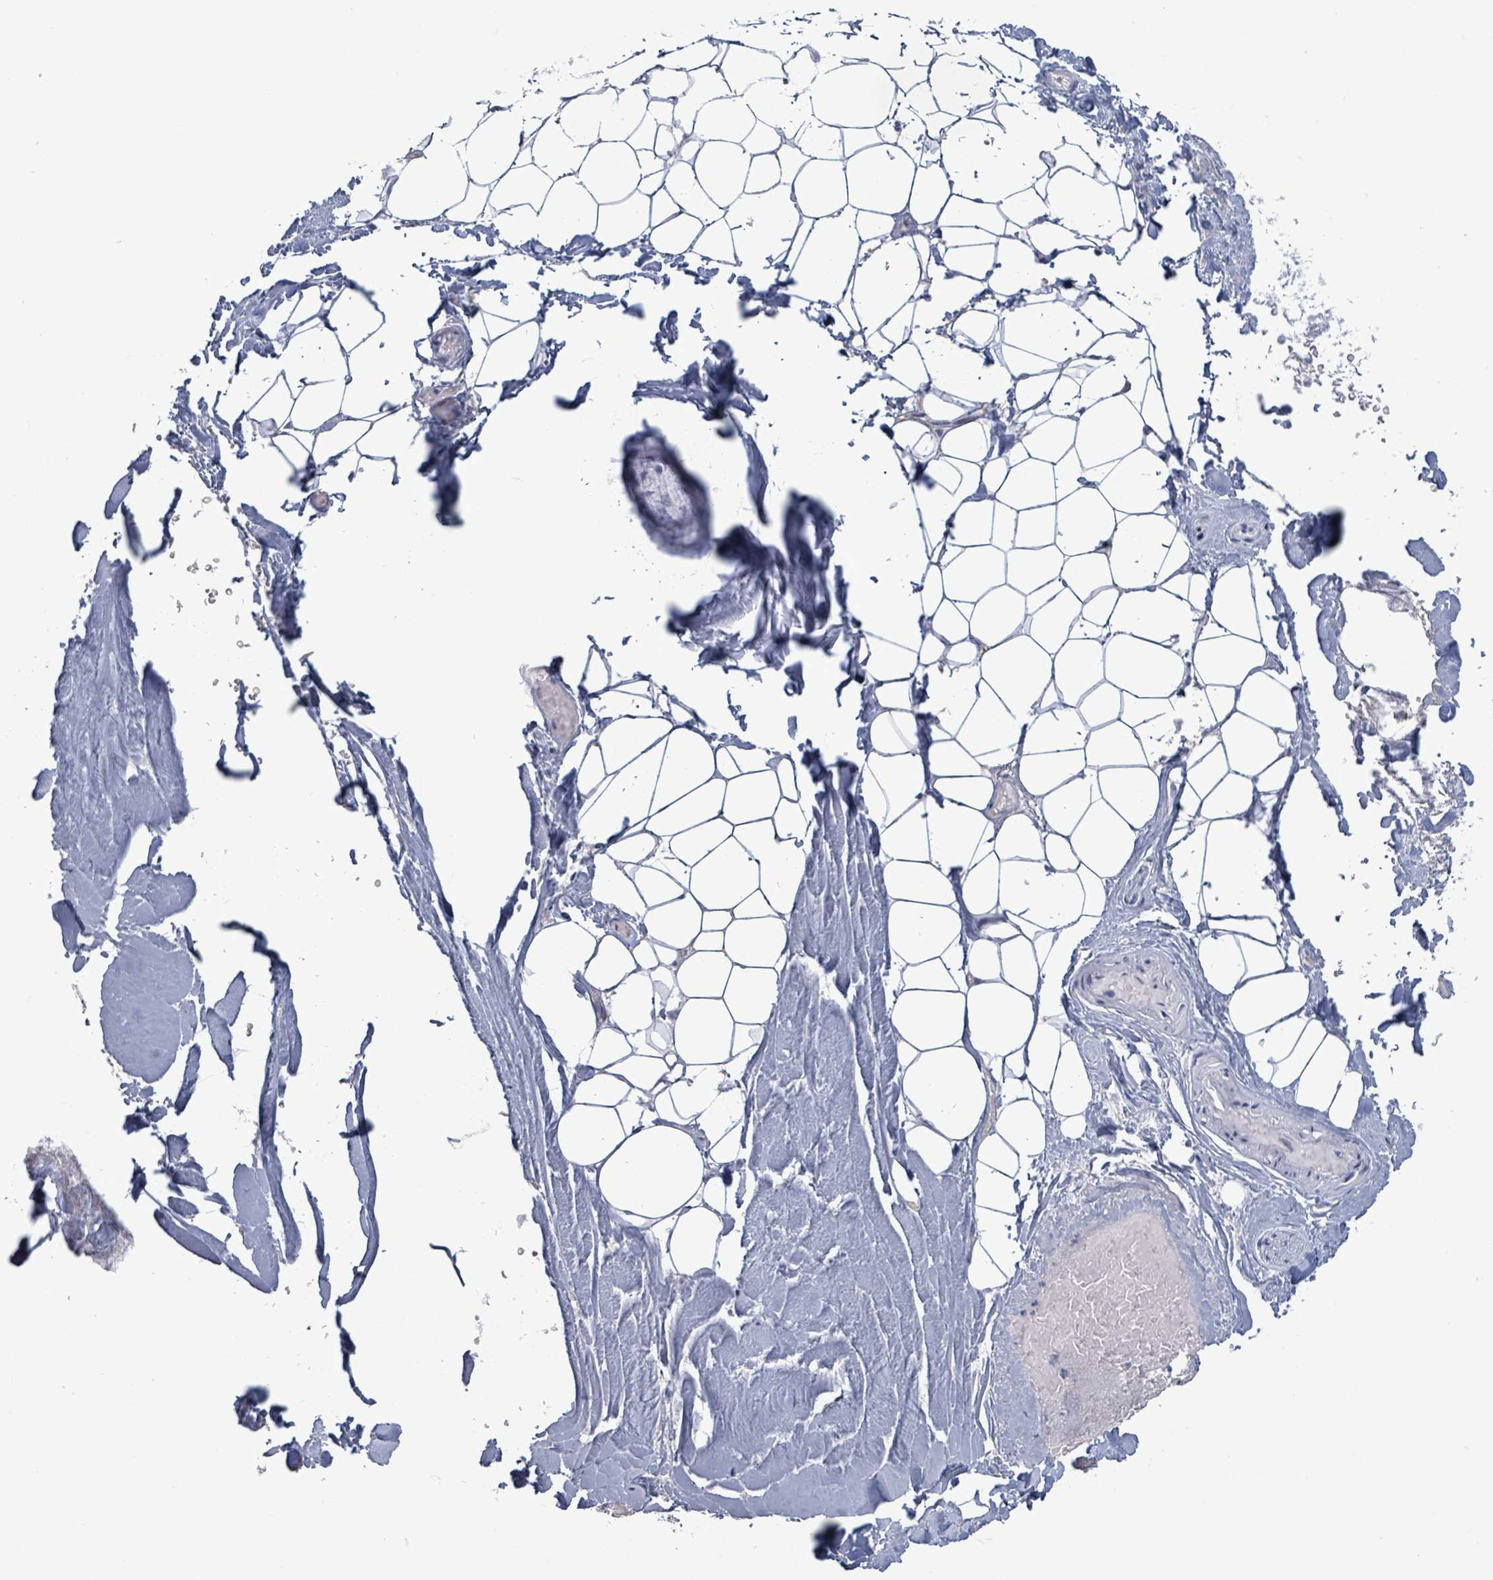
{"staining": {"intensity": "negative", "quantity": "none", "location": "none"}, "tissue": "adipose tissue", "cell_type": "Adipocytes", "image_type": "normal", "snomed": [{"axis": "morphology", "description": "Normal tissue, NOS"}, {"axis": "topography", "description": "Peripheral nerve tissue"}], "caption": "IHC of unremarkable adipose tissue shows no positivity in adipocytes. (Stains: DAB (3,3'-diaminobenzidine) IHC with hematoxylin counter stain, Microscopy: brightfield microscopy at high magnification).", "gene": "BSG", "patient": {"sex": "male", "age": 74}}